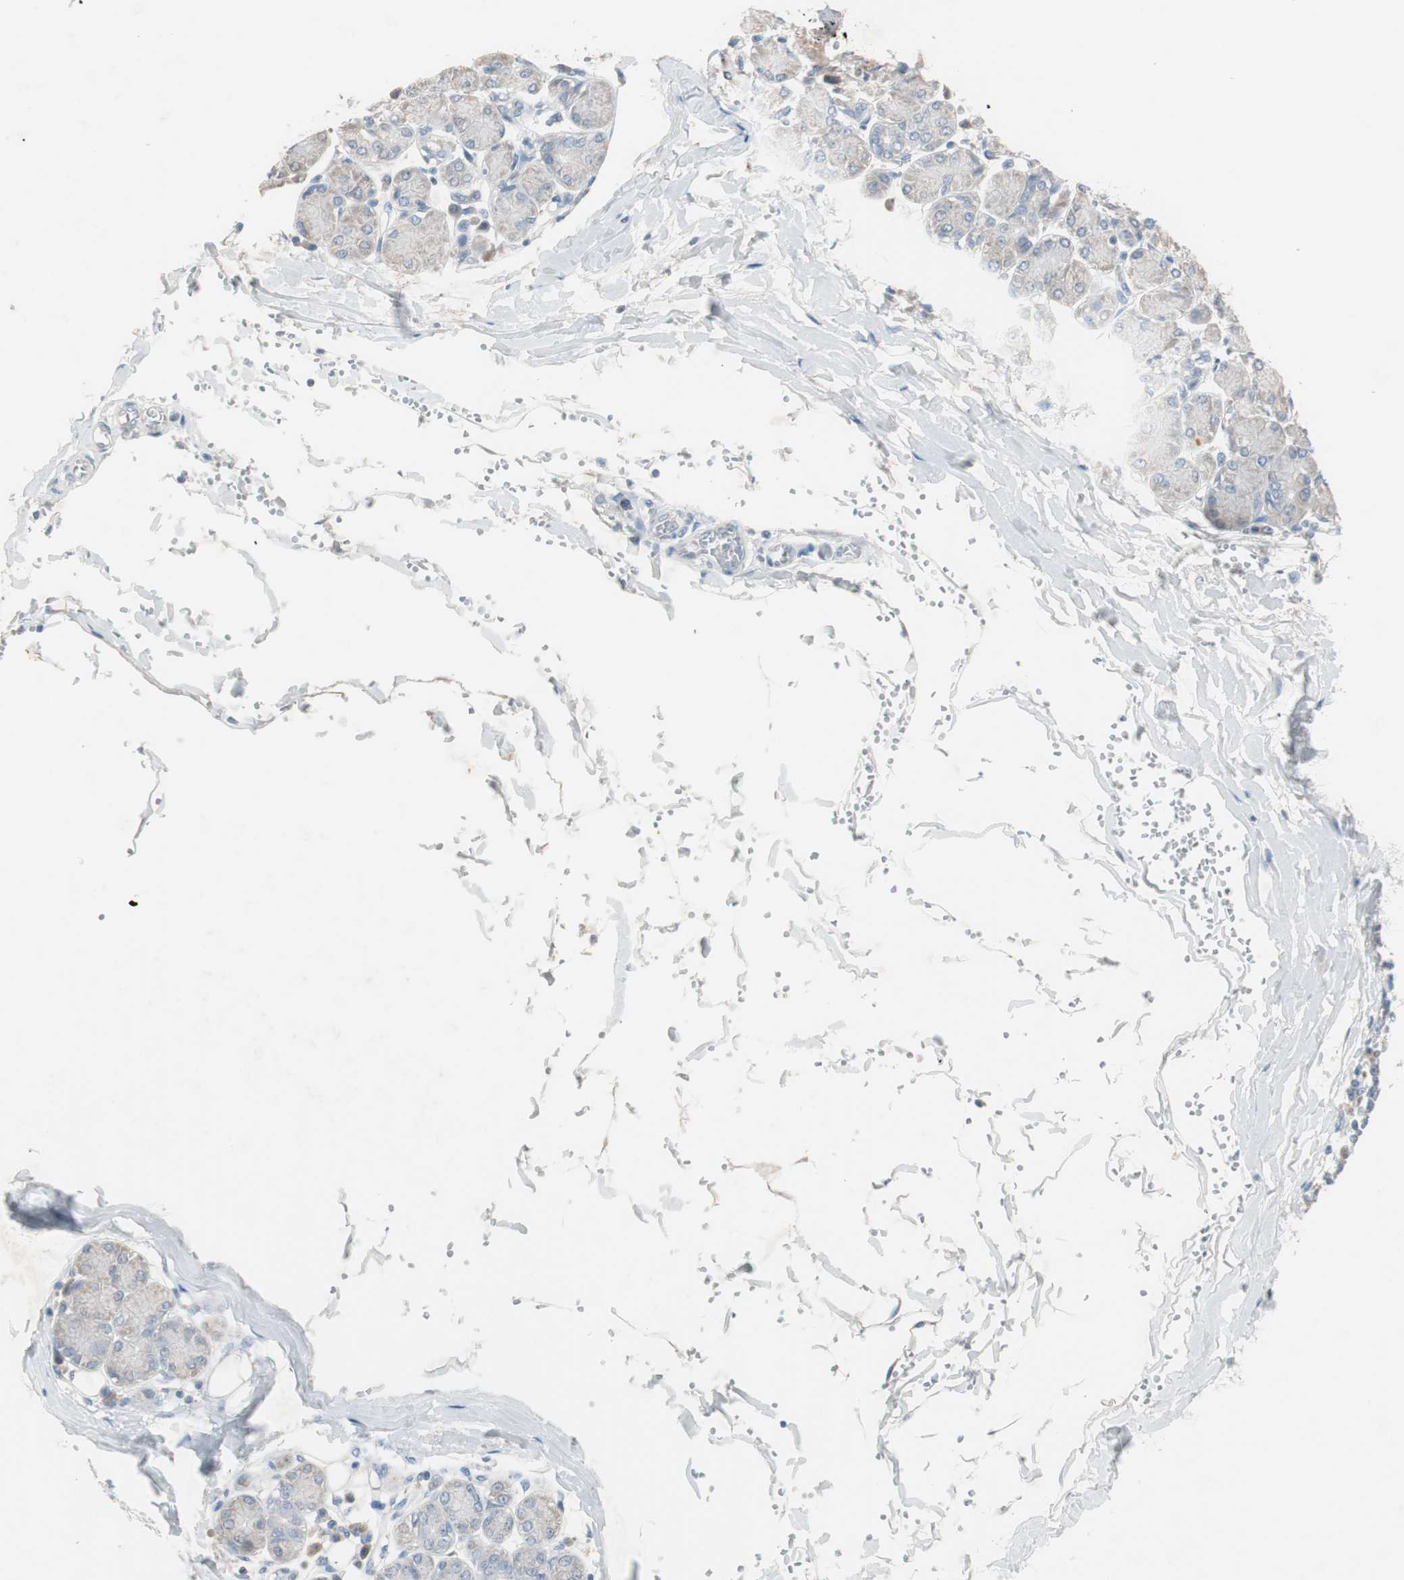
{"staining": {"intensity": "negative", "quantity": "none", "location": "none"}, "tissue": "salivary gland", "cell_type": "Glandular cells", "image_type": "normal", "snomed": [{"axis": "morphology", "description": "Normal tissue, NOS"}, {"axis": "morphology", "description": "Inflammation, NOS"}, {"axis": "topography", "description": "Lymph node"}, {"axis": "topography", "description": "Salivary gland"}], "caption": "A high-resolution micrograph shows IHC staining of normal salivary gland, which reveals no significant positivity in glandular cells. Nuclei are stained in blue.", "gene": "KHK", "patient": {"sex": "male", "age": 3}}